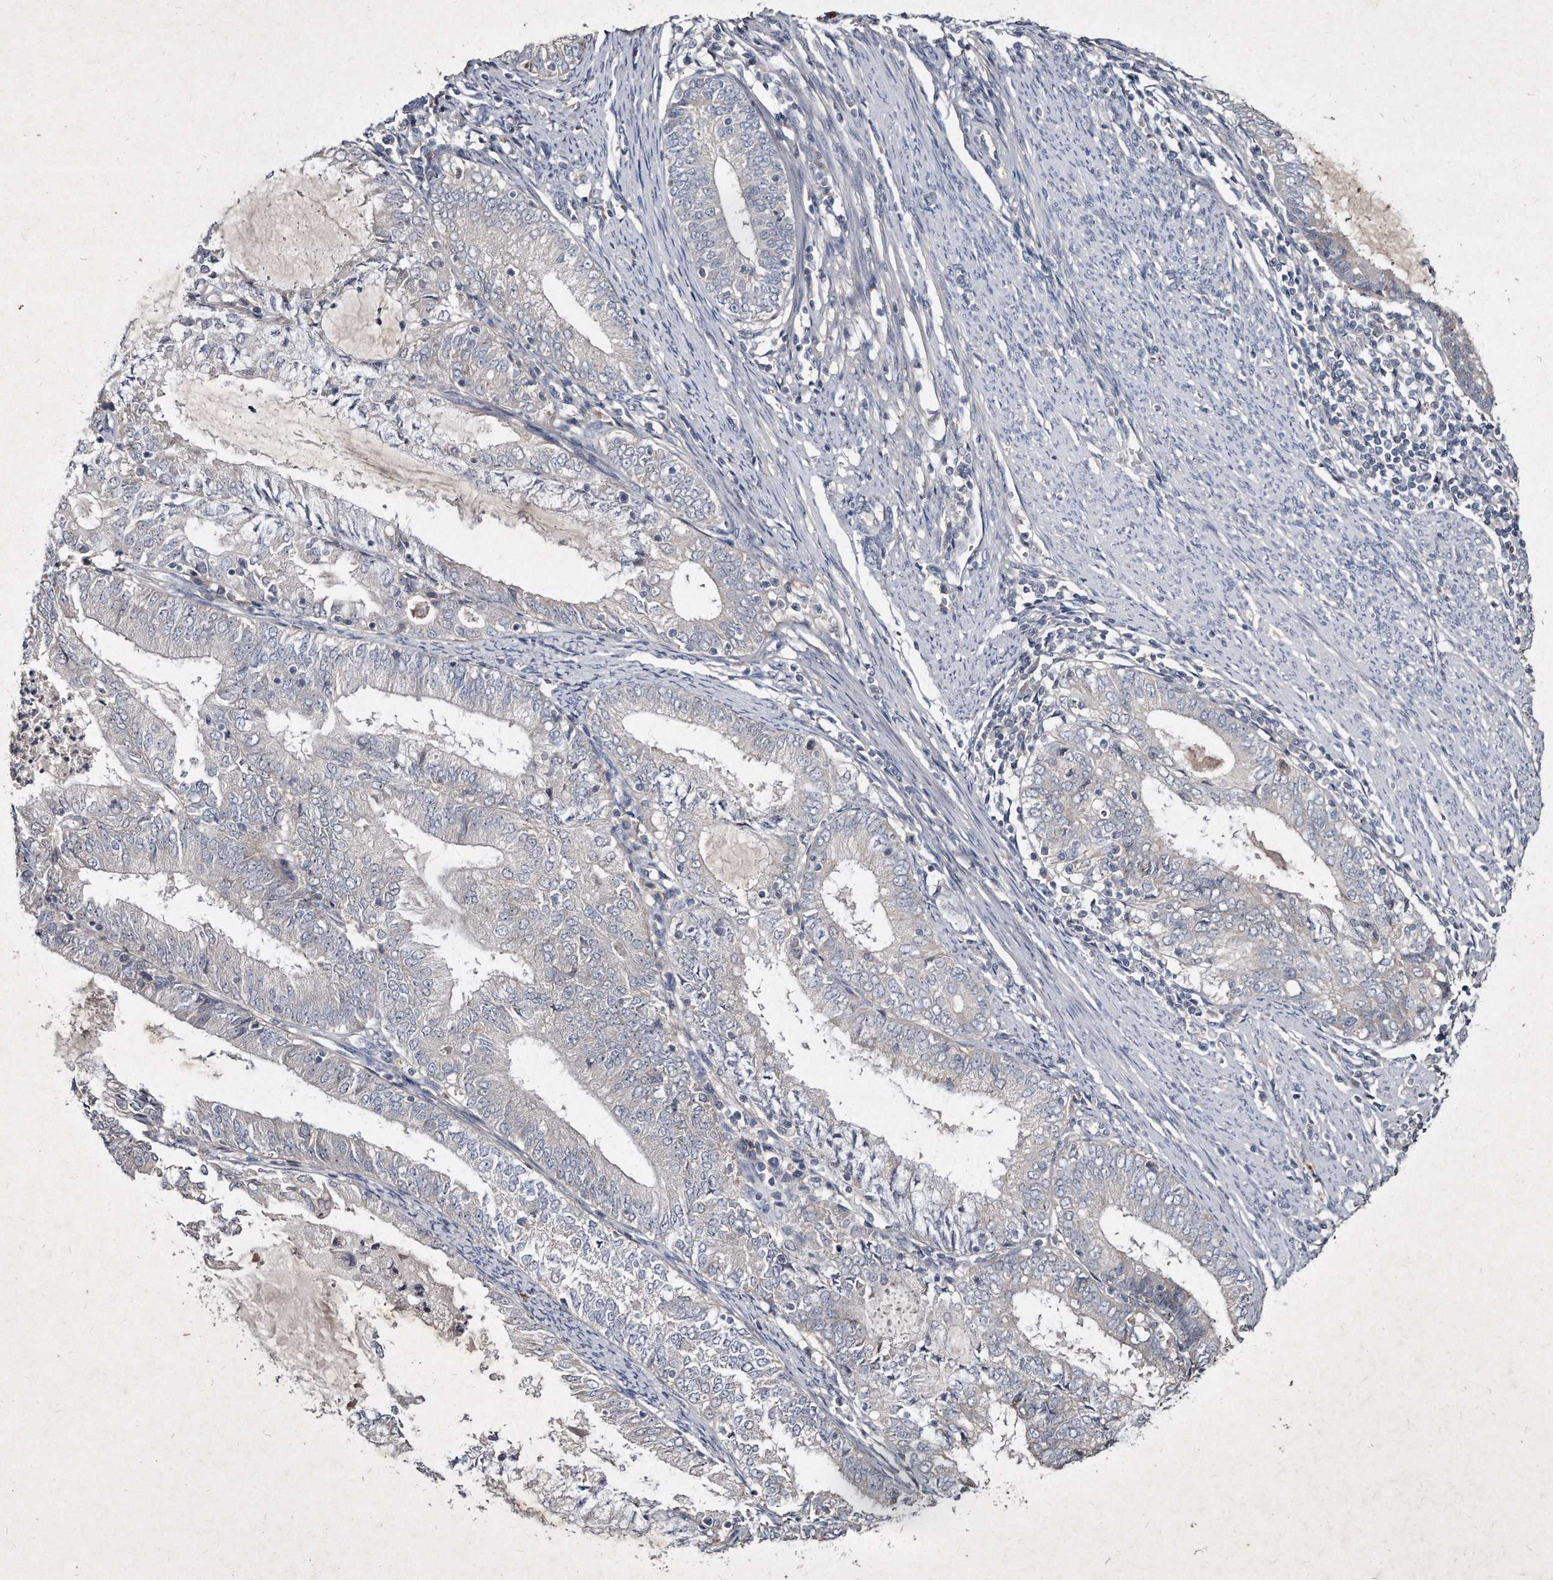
{"staining": {"intensity": "negative", "quantity": "none", "location": "none"}, "tissue": "endometrial cancer", "cell_type": "Tumor cells", "image_type": "cancer", "snomed": [{"axis": "morphology", "description": "Adenocarcinoma, NOS"}, {"axis": "topography", "description": "Endometrium"}], "caption": "The histopathology image demonstrates no significant expression in tumor cells of endometrial cancer.", "gene": "KLHDC3", "patient": {"sex": "female", "age": 57}}